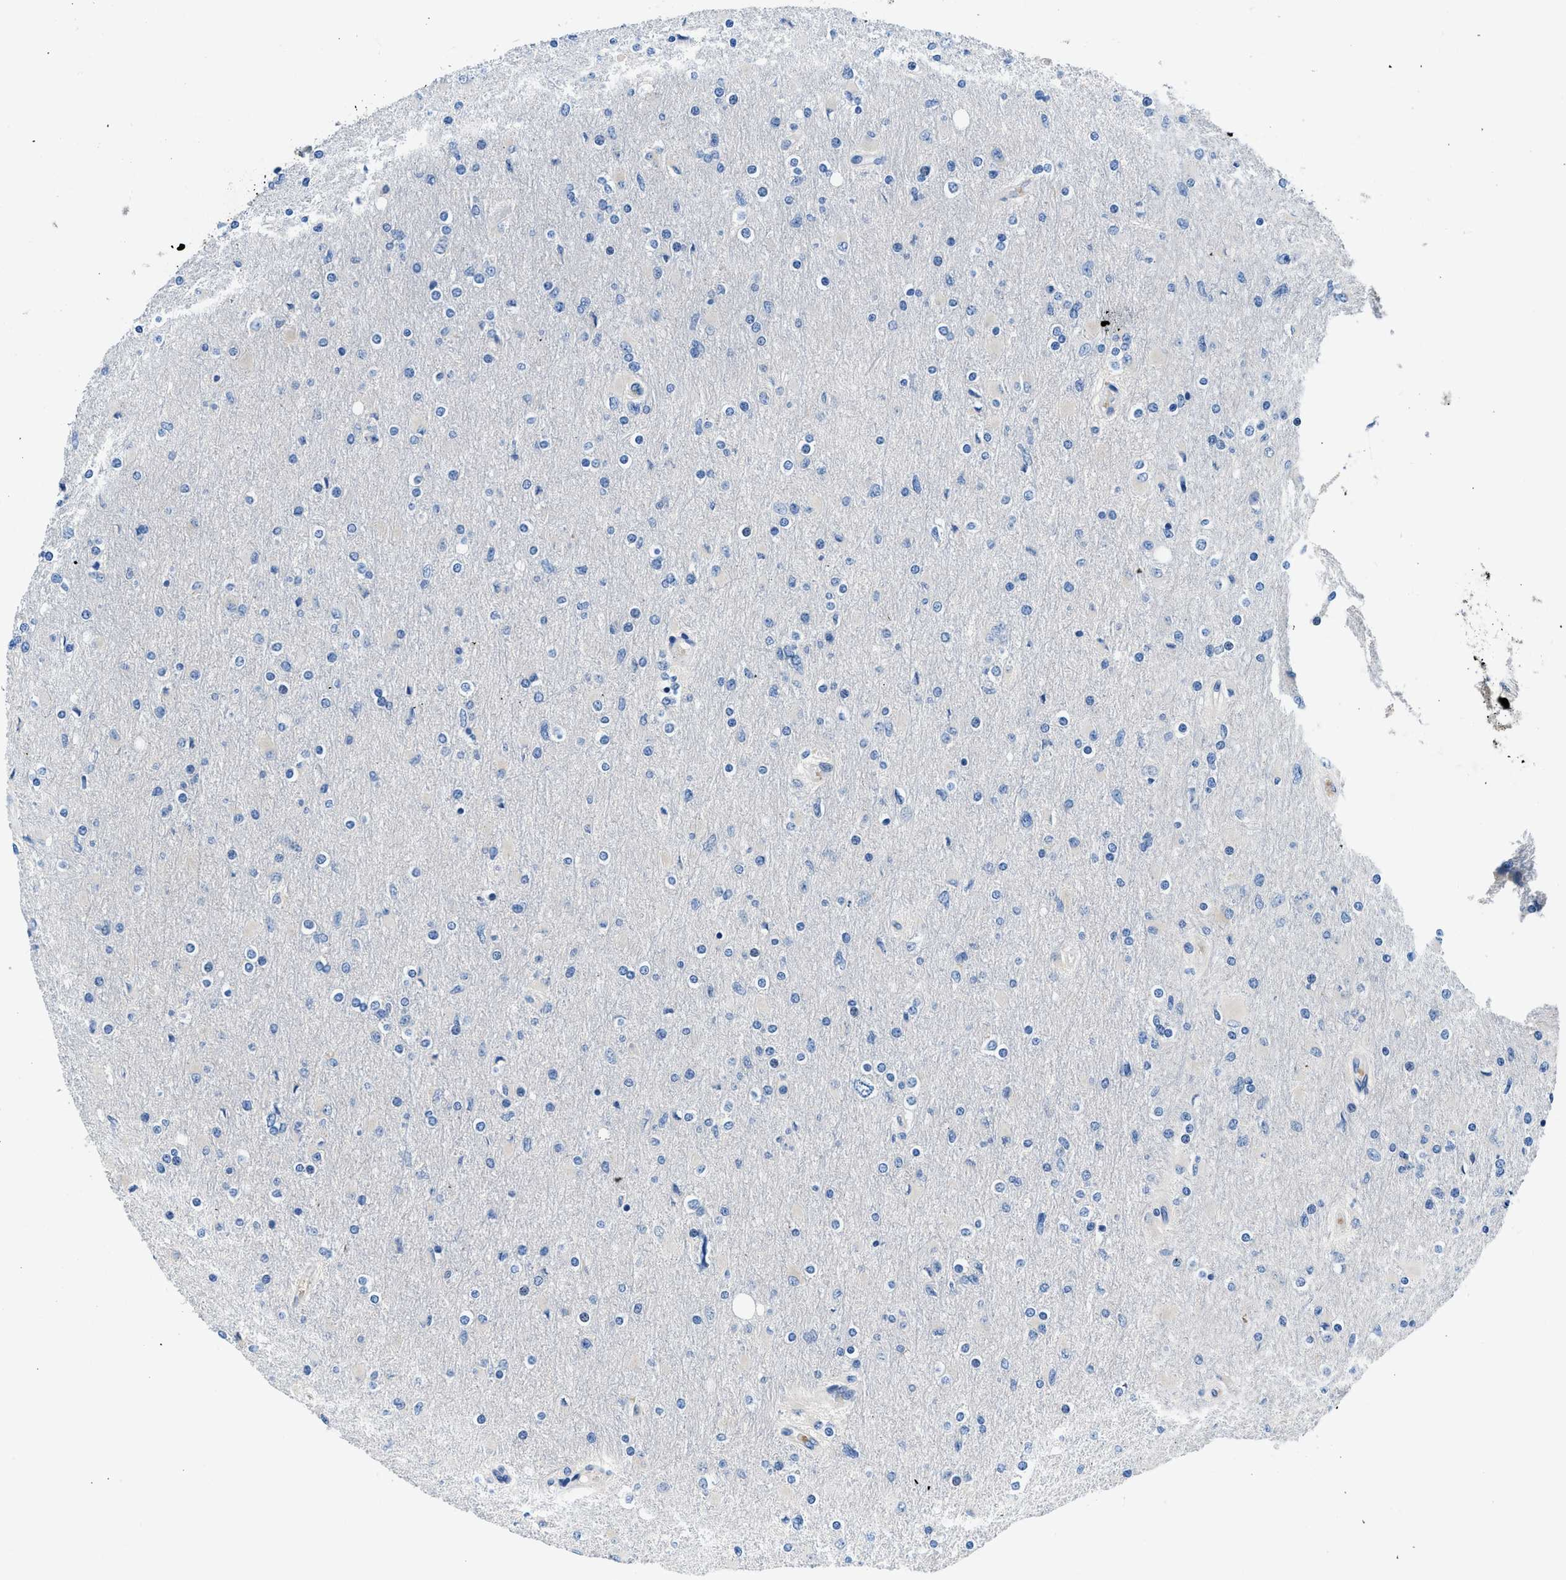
{"staining": {"intensity": "negative", "quantity": "none", "location": "none"}, "tissue": "glioma", "cell_type": "Tumor cells", "image_type": "cancer", "snomed": [{"axis": "morphology", "description": "Glioma, malignant, High grade"}, {"axis": "topography", "description": "Cerebral cortex"}], "caption": "High power microscopy photomicrograph of an immunohistochemistry (IHC) photomicrograph of glioma, revealing no significant positivity in tumor cells.", "gene": "FADS6", "patient": {"sex": "female", "age": 36}}